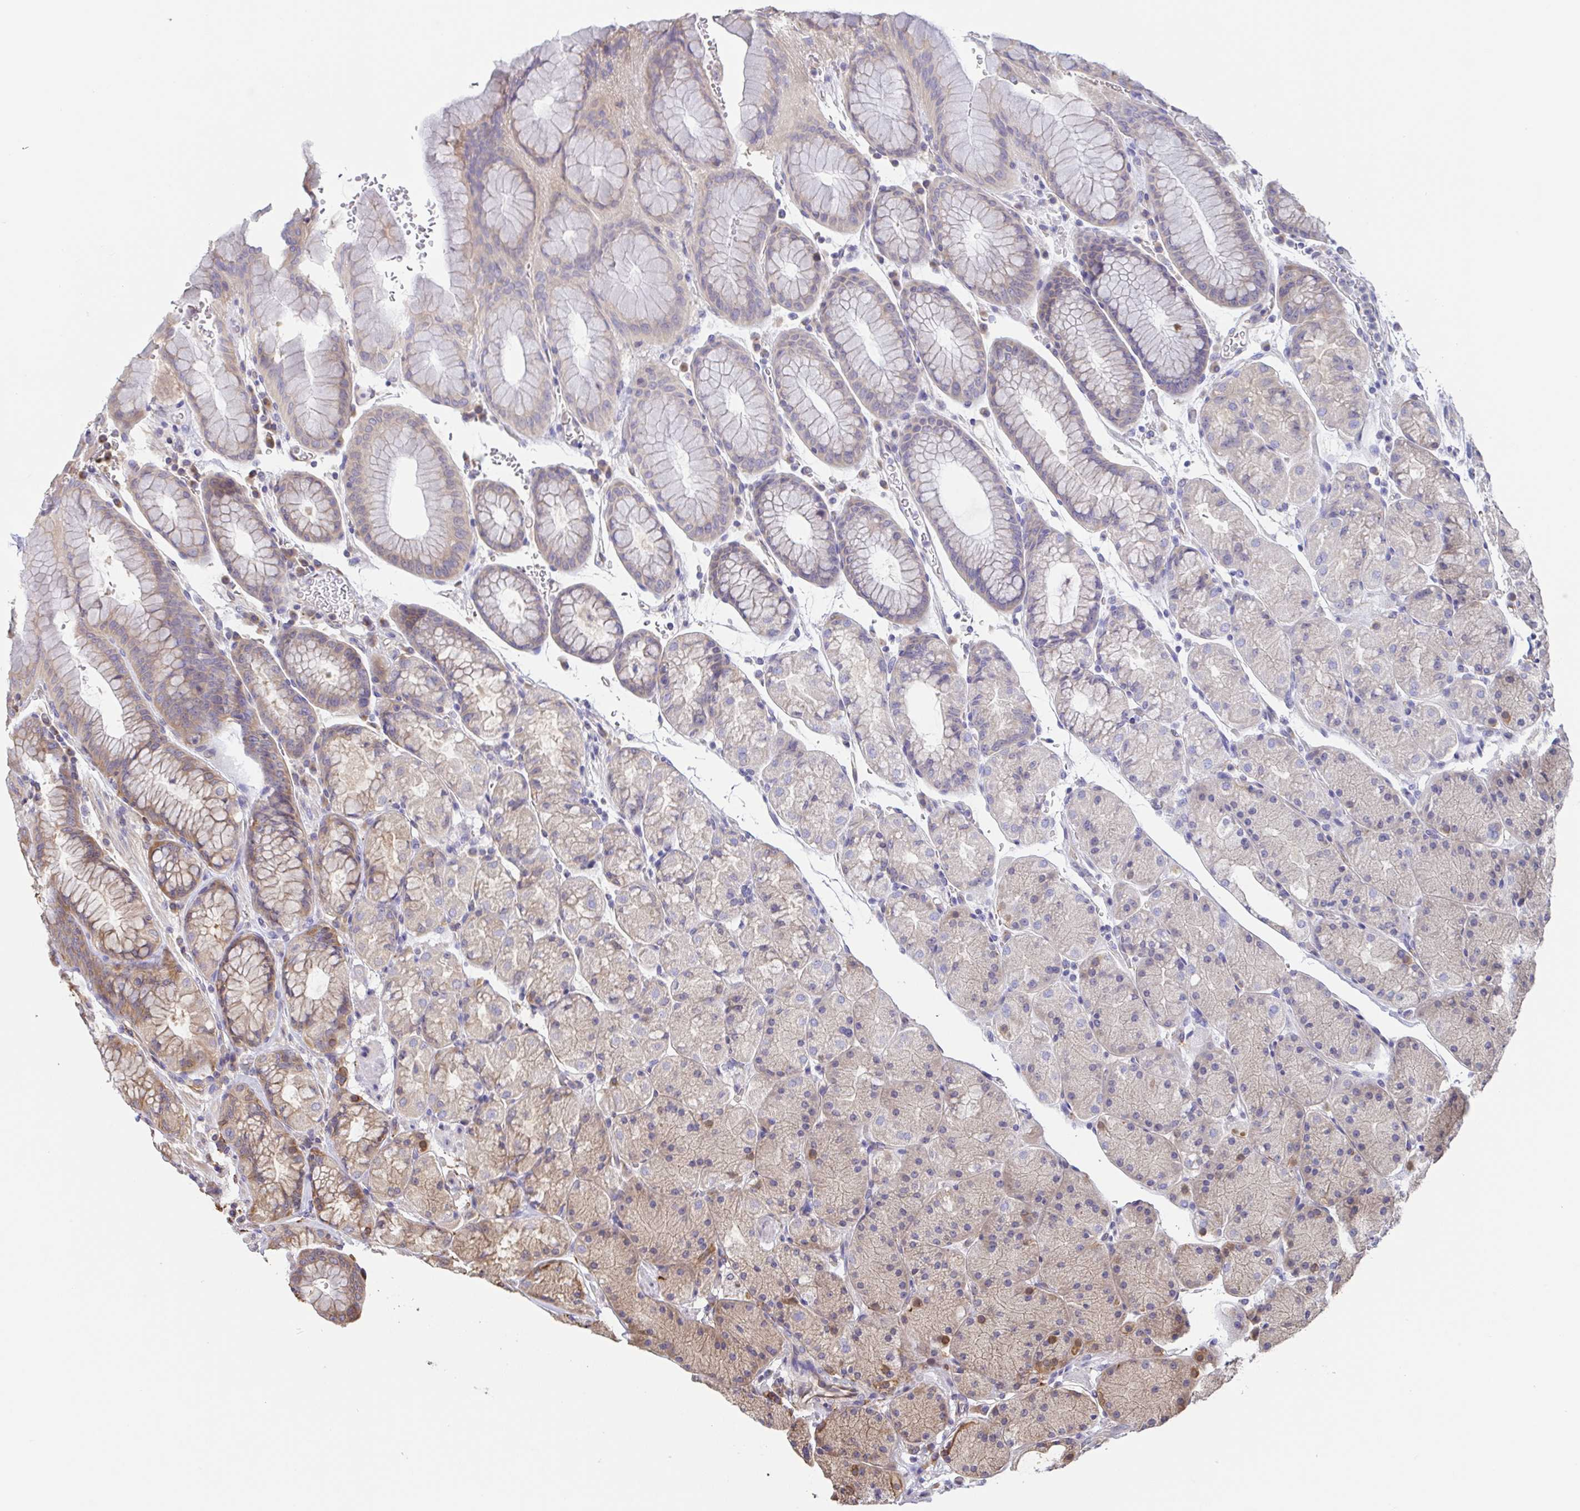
{"staining": {"intensity": "weak", "quantity": "25%-75%", "location": "cytoplasmic/membranous,nuclear"}, "tissue": "stomach", "cell_type": "Glandular cells", "image_type": "normal", "snomed": [{"axis": "morphology", "description": "Normal tissue, NOS"}, {"axis": "topography", "description": "Stomach, upper"}, {"axis": "topography", "description": "Stomach"}], "caption": "Immunohistochemical staining of normal stomach exhibits low levels of weak cytoplasmic/membranous,nuclear staining in about 25%-75% of glandular cells. (DAB IHC, brown staining for protein, blue staining for nuclei).", "gene": "EIF3D", "patient": {"sex": "male", "age": 76}}